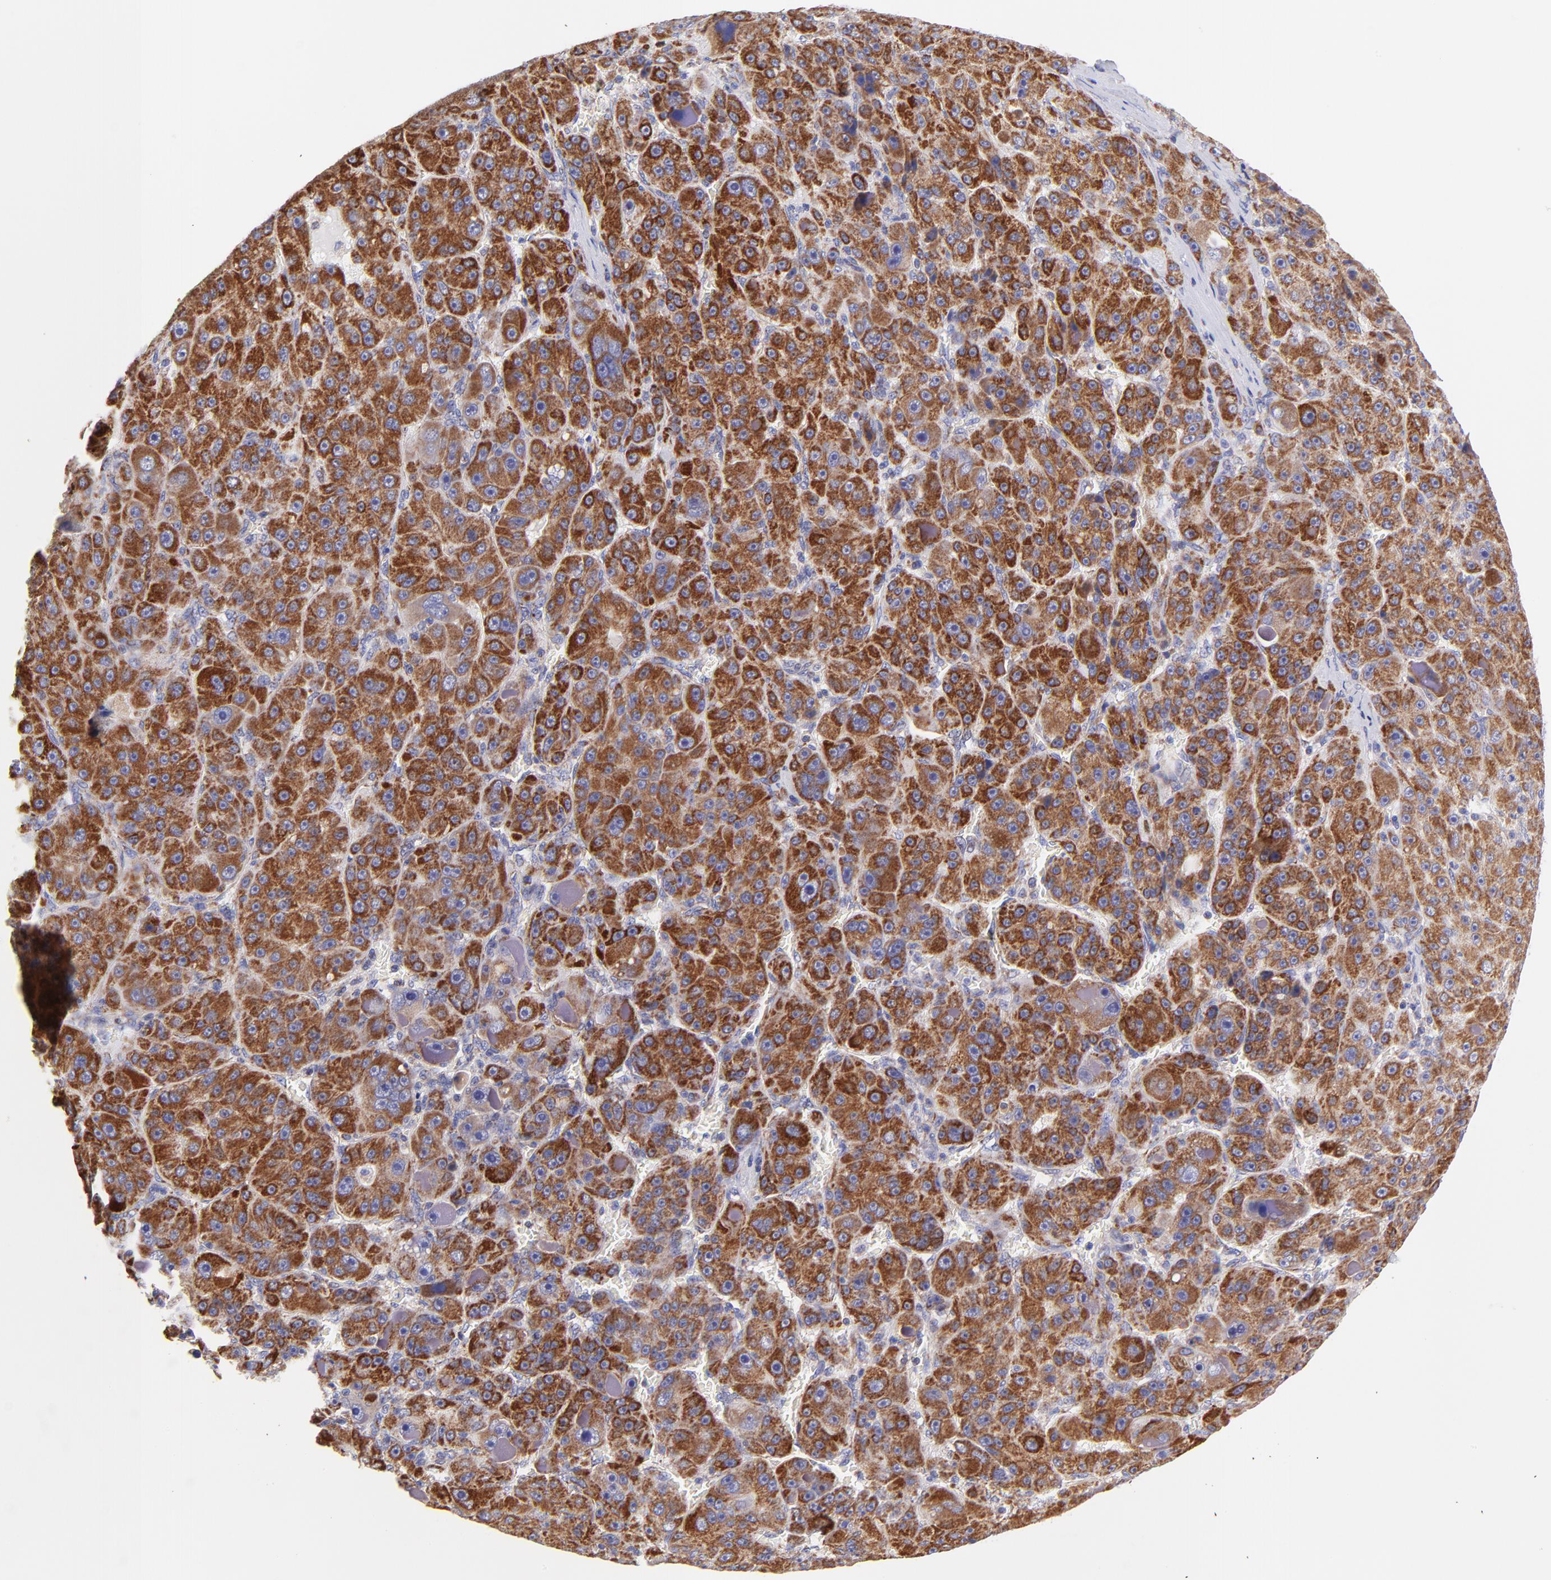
{"staining": {"intensity": "strong", "quantity": ">75%", "location": "cytoplasmic/membranous"}, "tissue": "liver cancer", "cell_type": "Tumor cells", "image_type": "cancer", "snomed": [{"axis": "morphology", "description": "Carcinoma, Hepatocellular, NOS"}, {"axis": "topography", "description": "Liver"}], "caption": "An image of liver hepatocellular carcinoma stained for a protein reveals strong cytoplasmic/membranous brown staining in tumor cells.", "gene": "NDUFB7", "patient": {"sex": "male", "age": 76}}